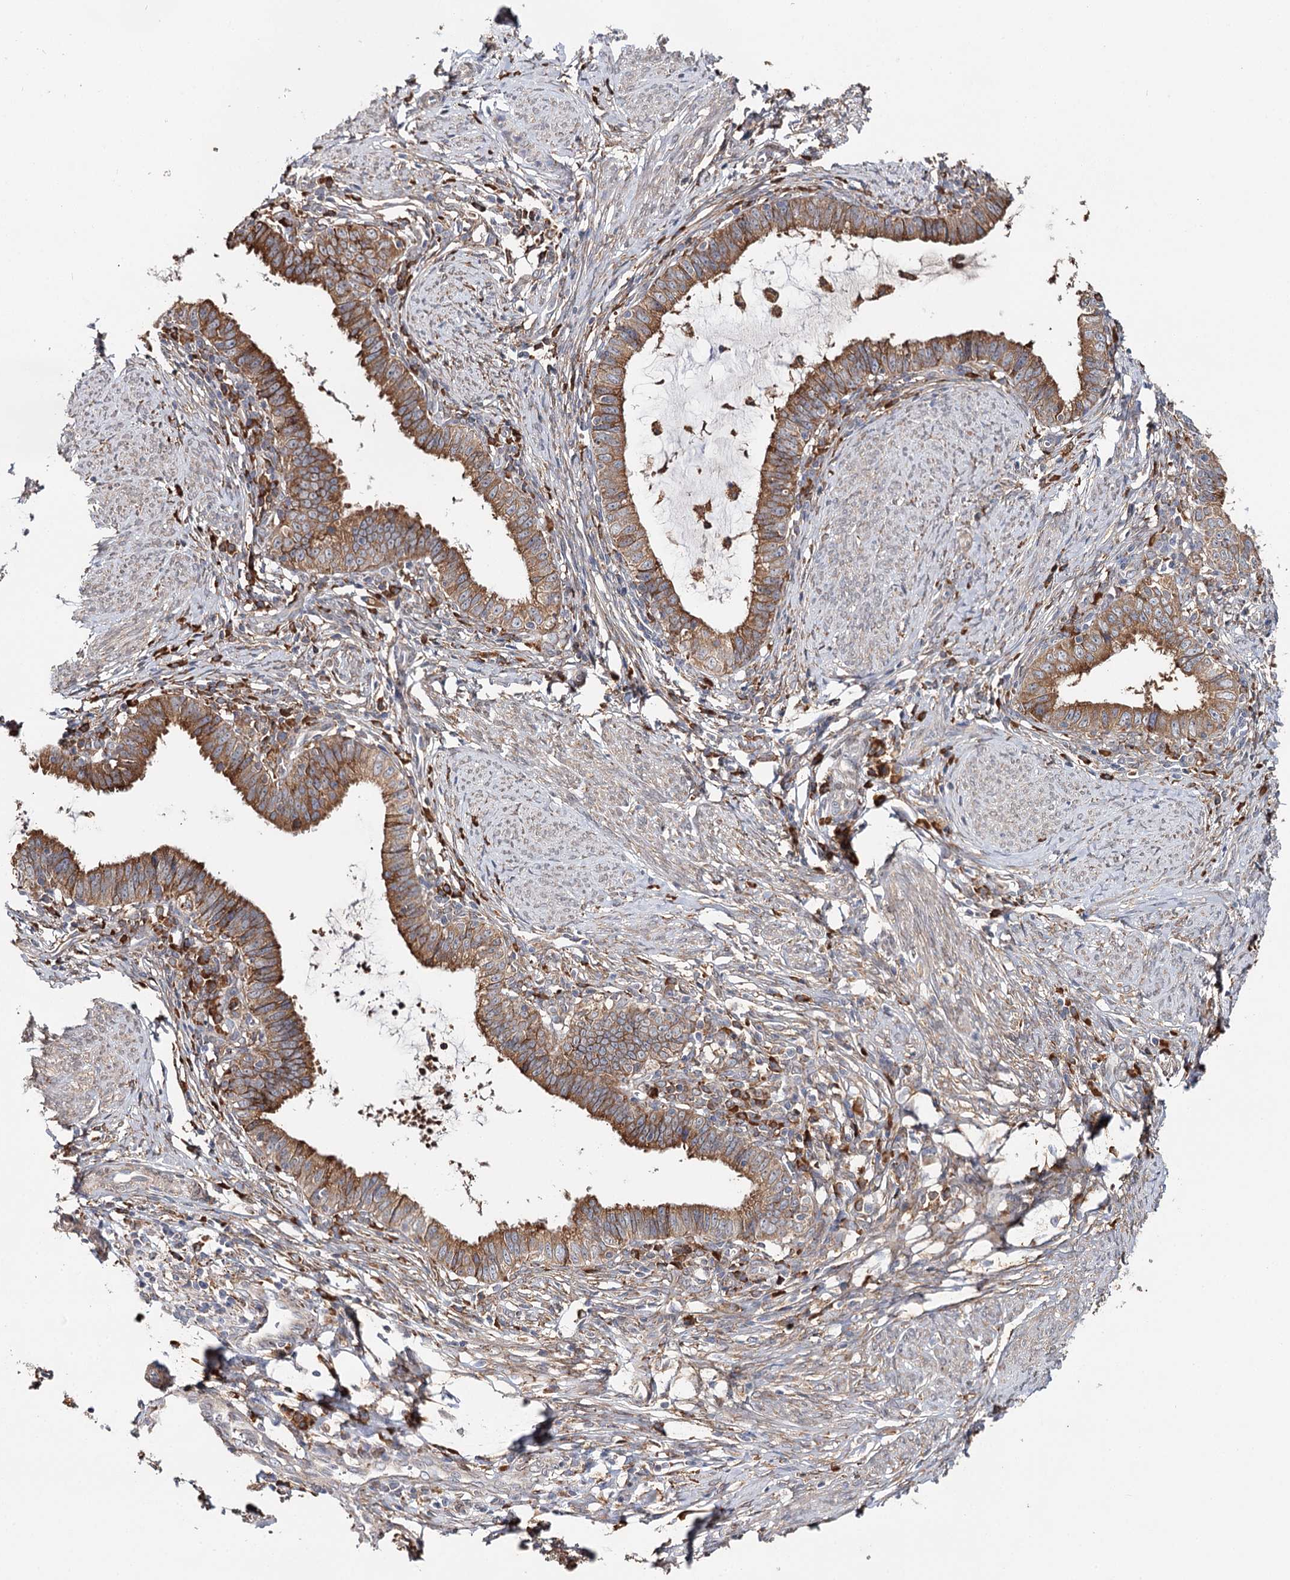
{"staining": {"intensity": "strong", "quantity": ">75%", "location": "cytoplasmic/membranous"}, "tissue": "cervical cancer", "cell_type": "Tumor cells", "image_type": "cancer", "snomed": [{"axis": "morphology", "description": "Adenocarcinoma, NOS"}, {"axis": "topography", "description": "Cervix"}], "caption": "The immunohistochemical stain labels strong cytoplasmic/membranous positivity in tumor cells of cervical cancer tissue.", "gene": "VEGFA", "patient": {"sex": "female", "age": 36}}